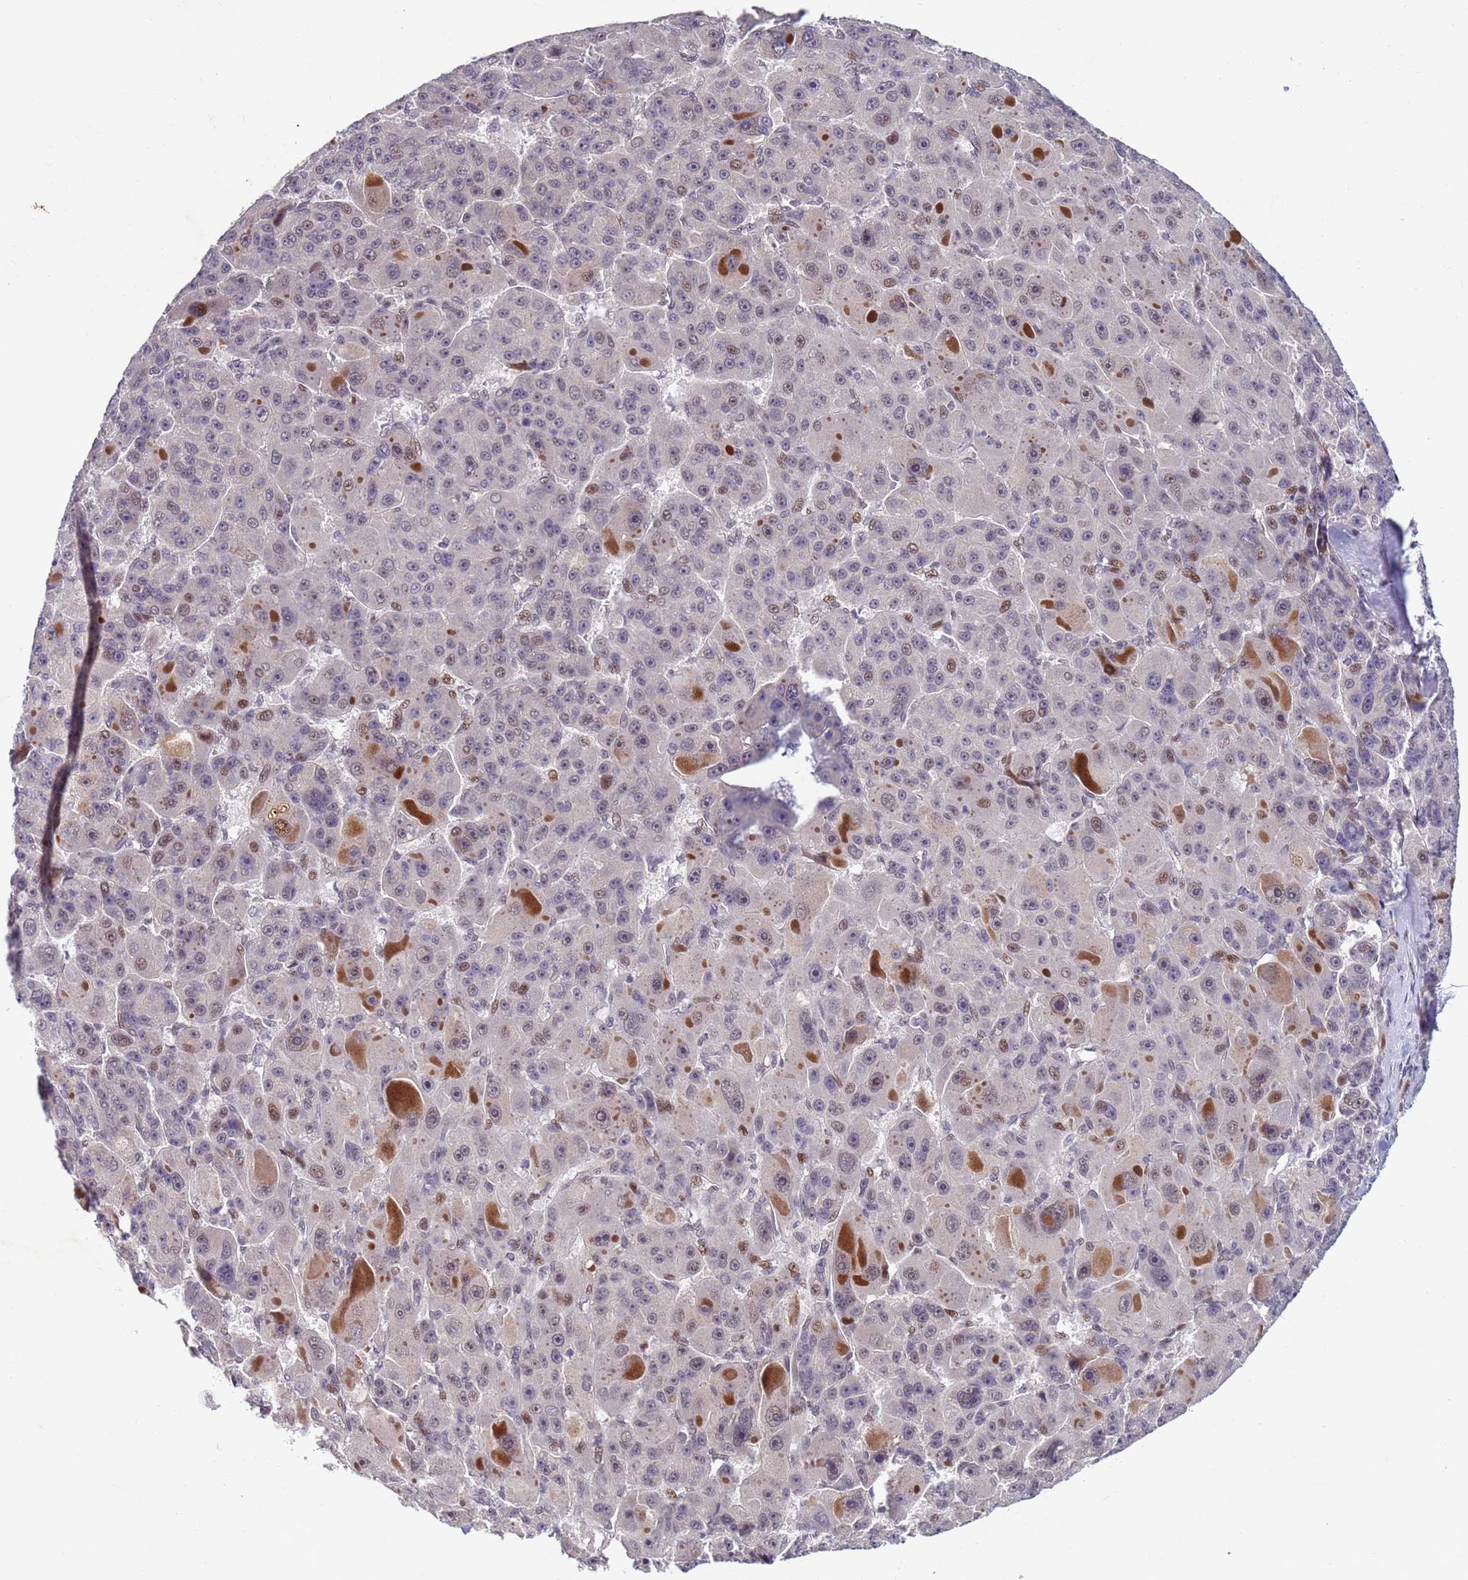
{"staining": {"intensity": "weak", "quantity": "<25%", "location": "nuclear"}, "tissue": "liver cancer", "cell_type": "Tumor cells", "image_type": "cancer", "snomed": [{"axis": "morphology", "description": "Carcinoma, Hepatocellular, NOS"}, {"axis": "topography", "description": "Liver"}], "caption": "IHC of human liver hepatocellular carcinoma shows no expression in tumor cells.", "gene": "SHC3", "patient": {"sex": "male", "age": 76}}